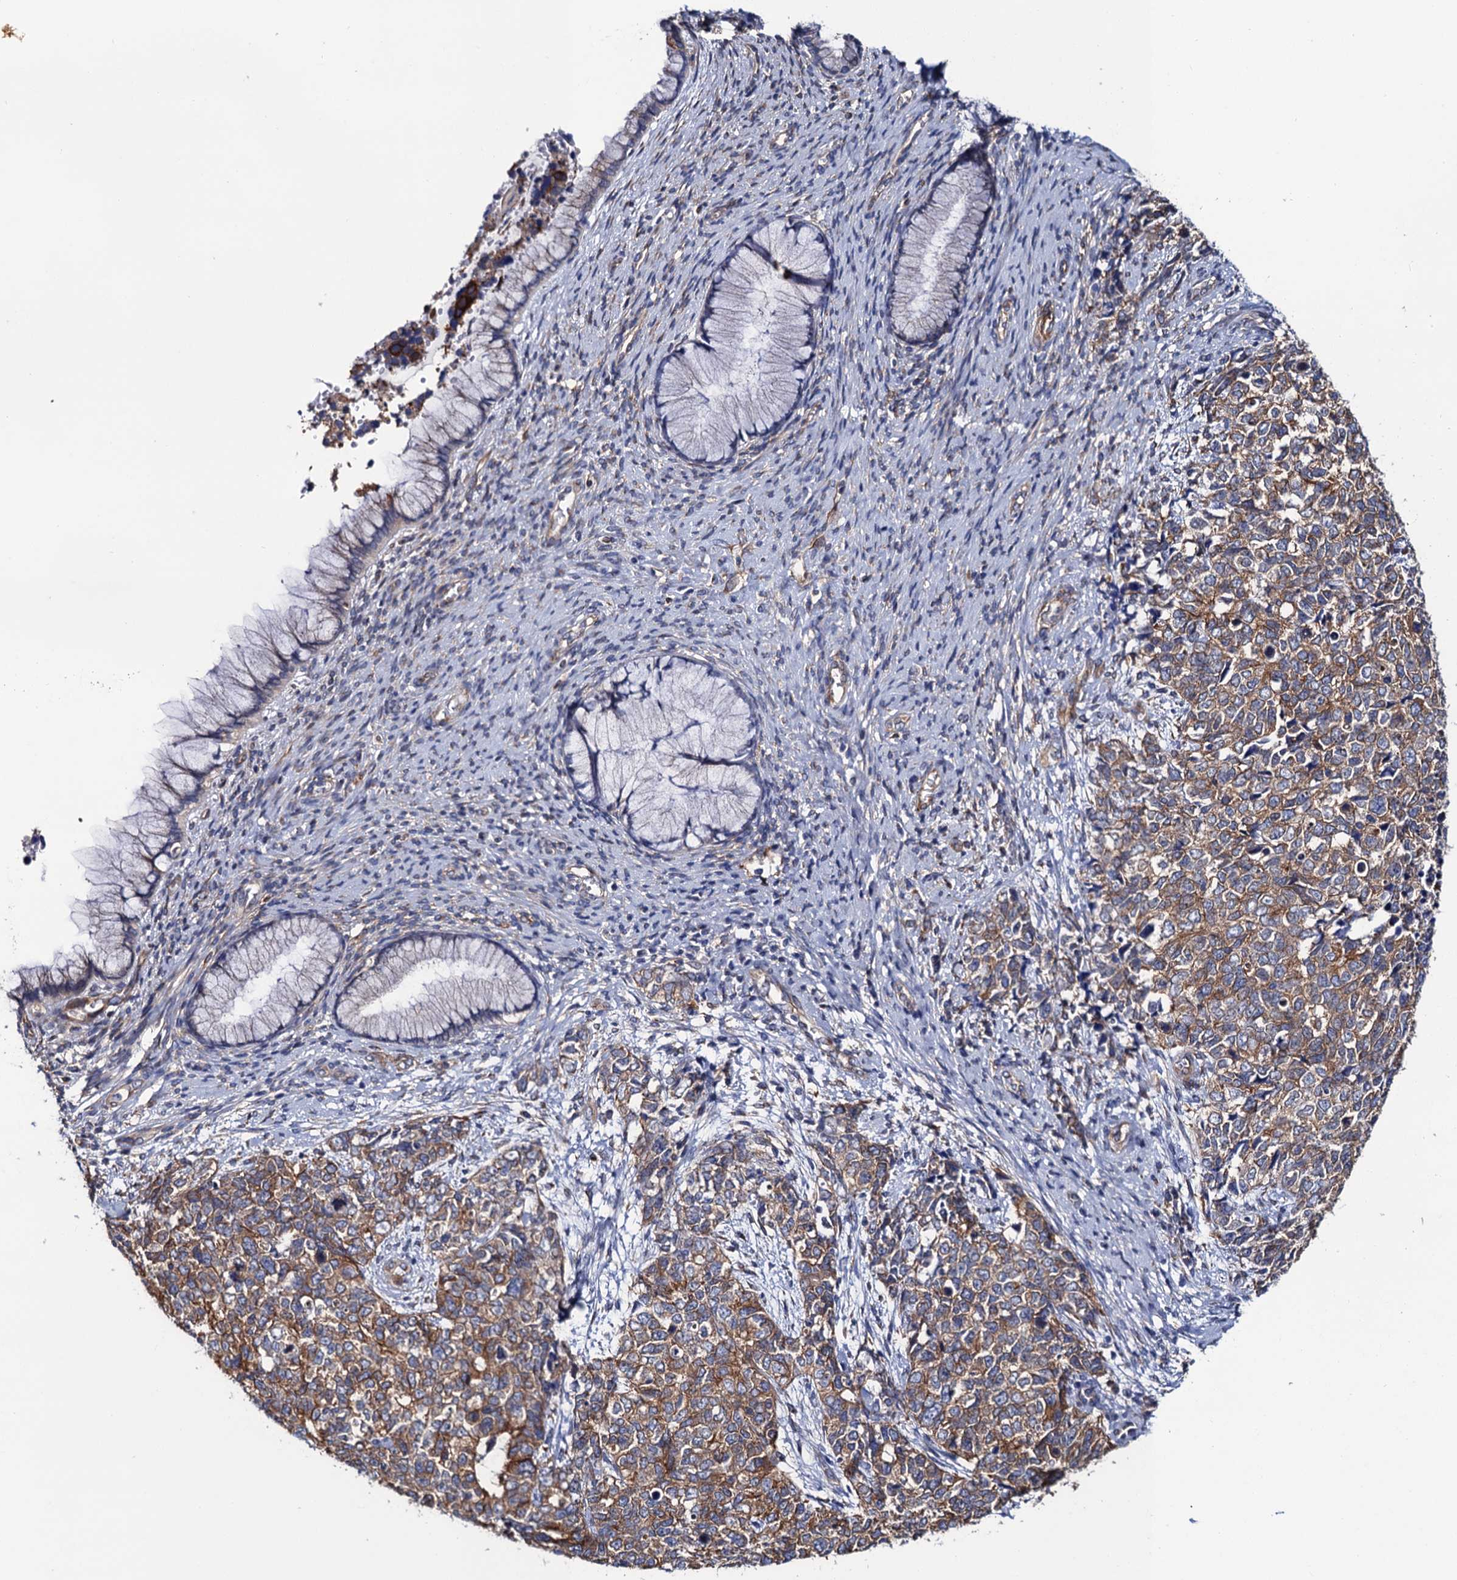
{"staining": {"intensity": "moderate", "quantity": ">75%", "location": "cytoplasmic/membranous"}, "tissue": "cervical cancer", "cell_type": "Tumor cells", "image_type": "cancer", "snomed": [{"axis": "morphology", "description": "Squamous cell carcinoma, NOS"}, {"axis": "topography", "description": "Cervix"}], "caption": "Cervical cancer was stained to show a protein in brown. There is medium levels of moderate cytoplasmic/membranous expression in approximately >75% of tumor cells.", "gene": "ZDHHC18", "patient": {"sex": "female", "age": 63}}